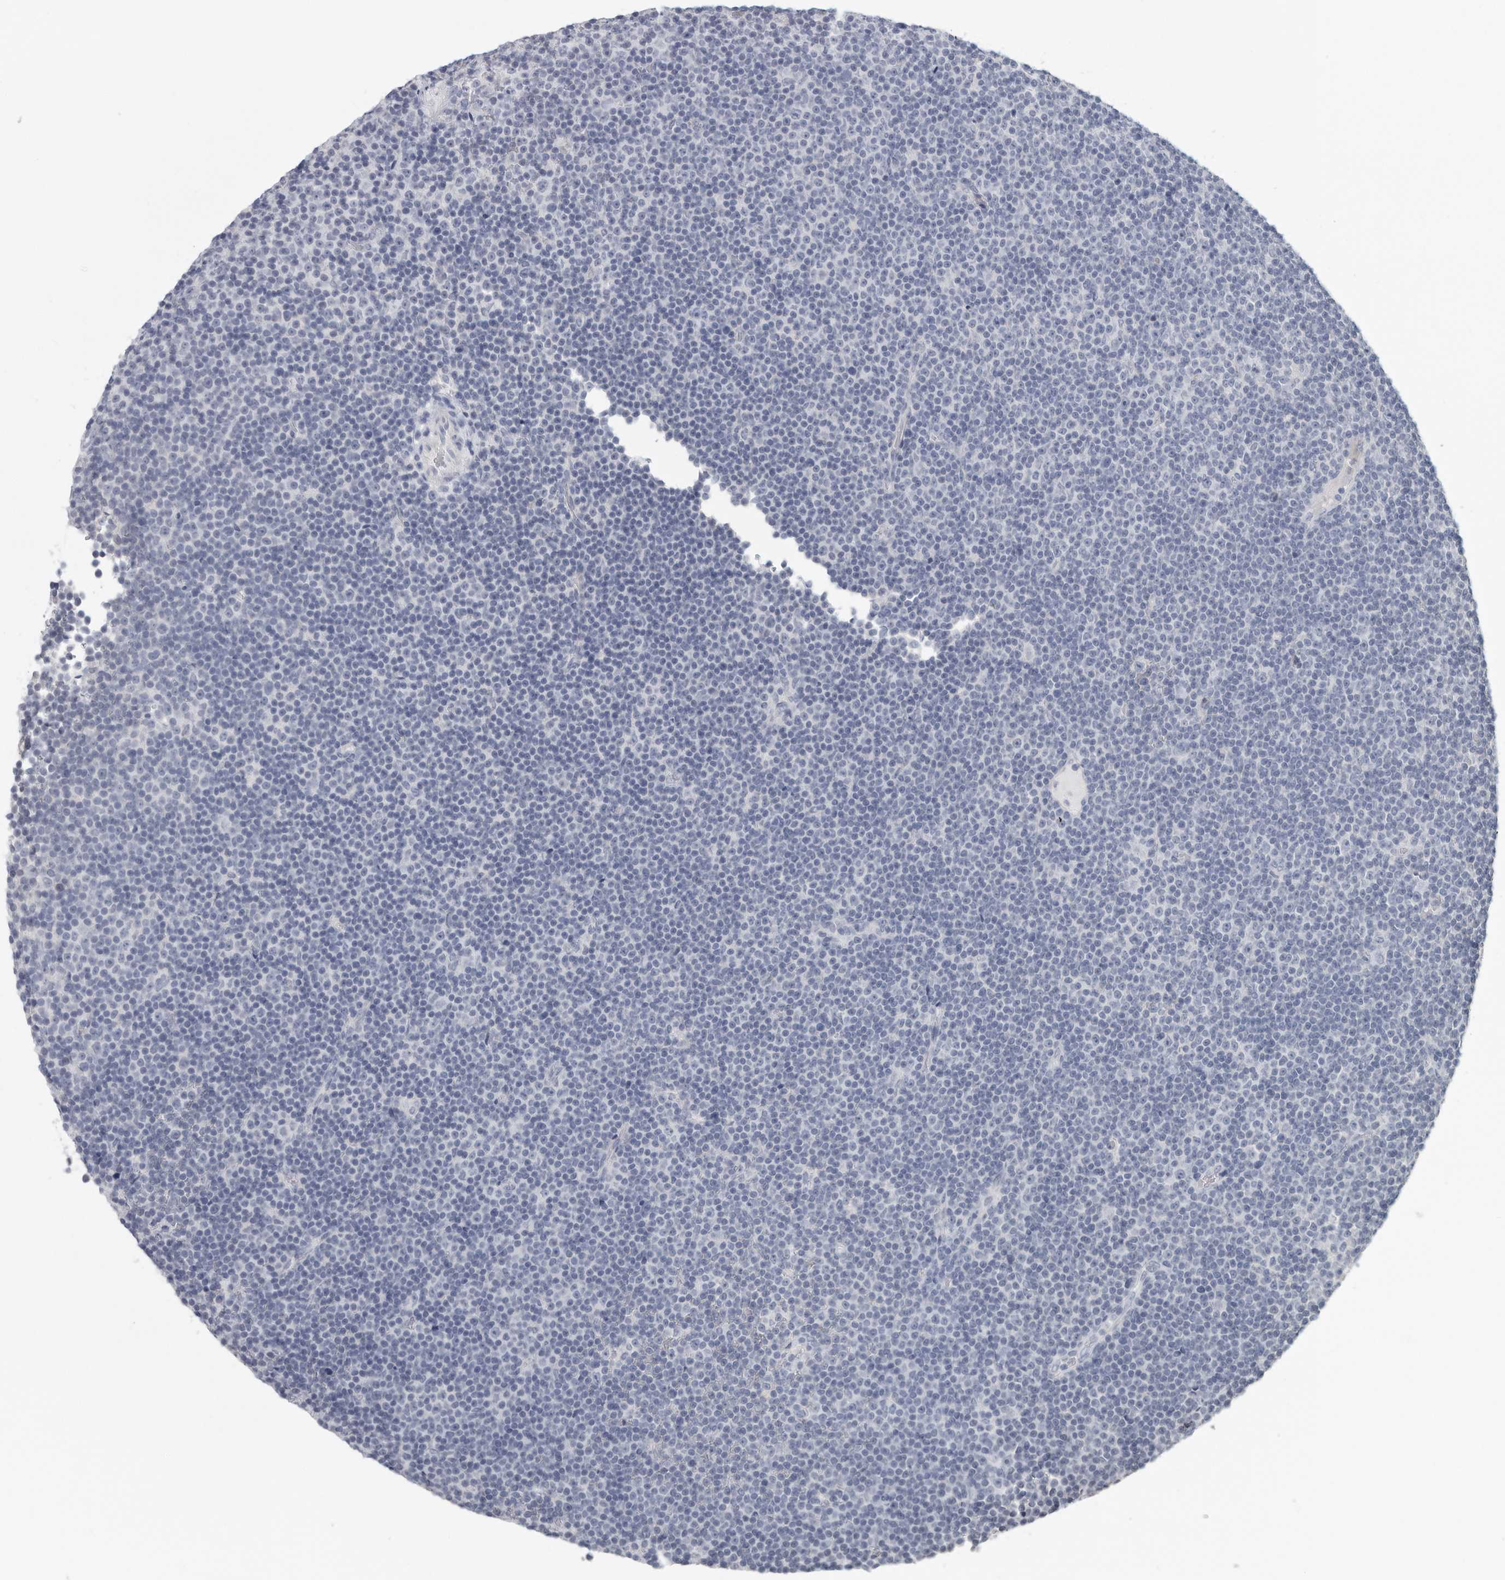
{"staining": {"intensity": "negative", "quantity": "none", "location": "none"}, "tissue": "lymphoma", "cell_type": "Tumor cells", "image_type": "cancer", "snomed": [{"axis": "morphology", "description": "Malignant lymphoma, non-Hodgkin's type, Low grade"}, {"axis": "topography", "description": "Lymph node"}], "caption": "Micrograph shows no significant protein positivity in tumor cells of malignant lymphoma, non-Hodgkin's type (low-grade).", "gene": "DNAJC11", "patient": {"sex": "female", "age": 67}}